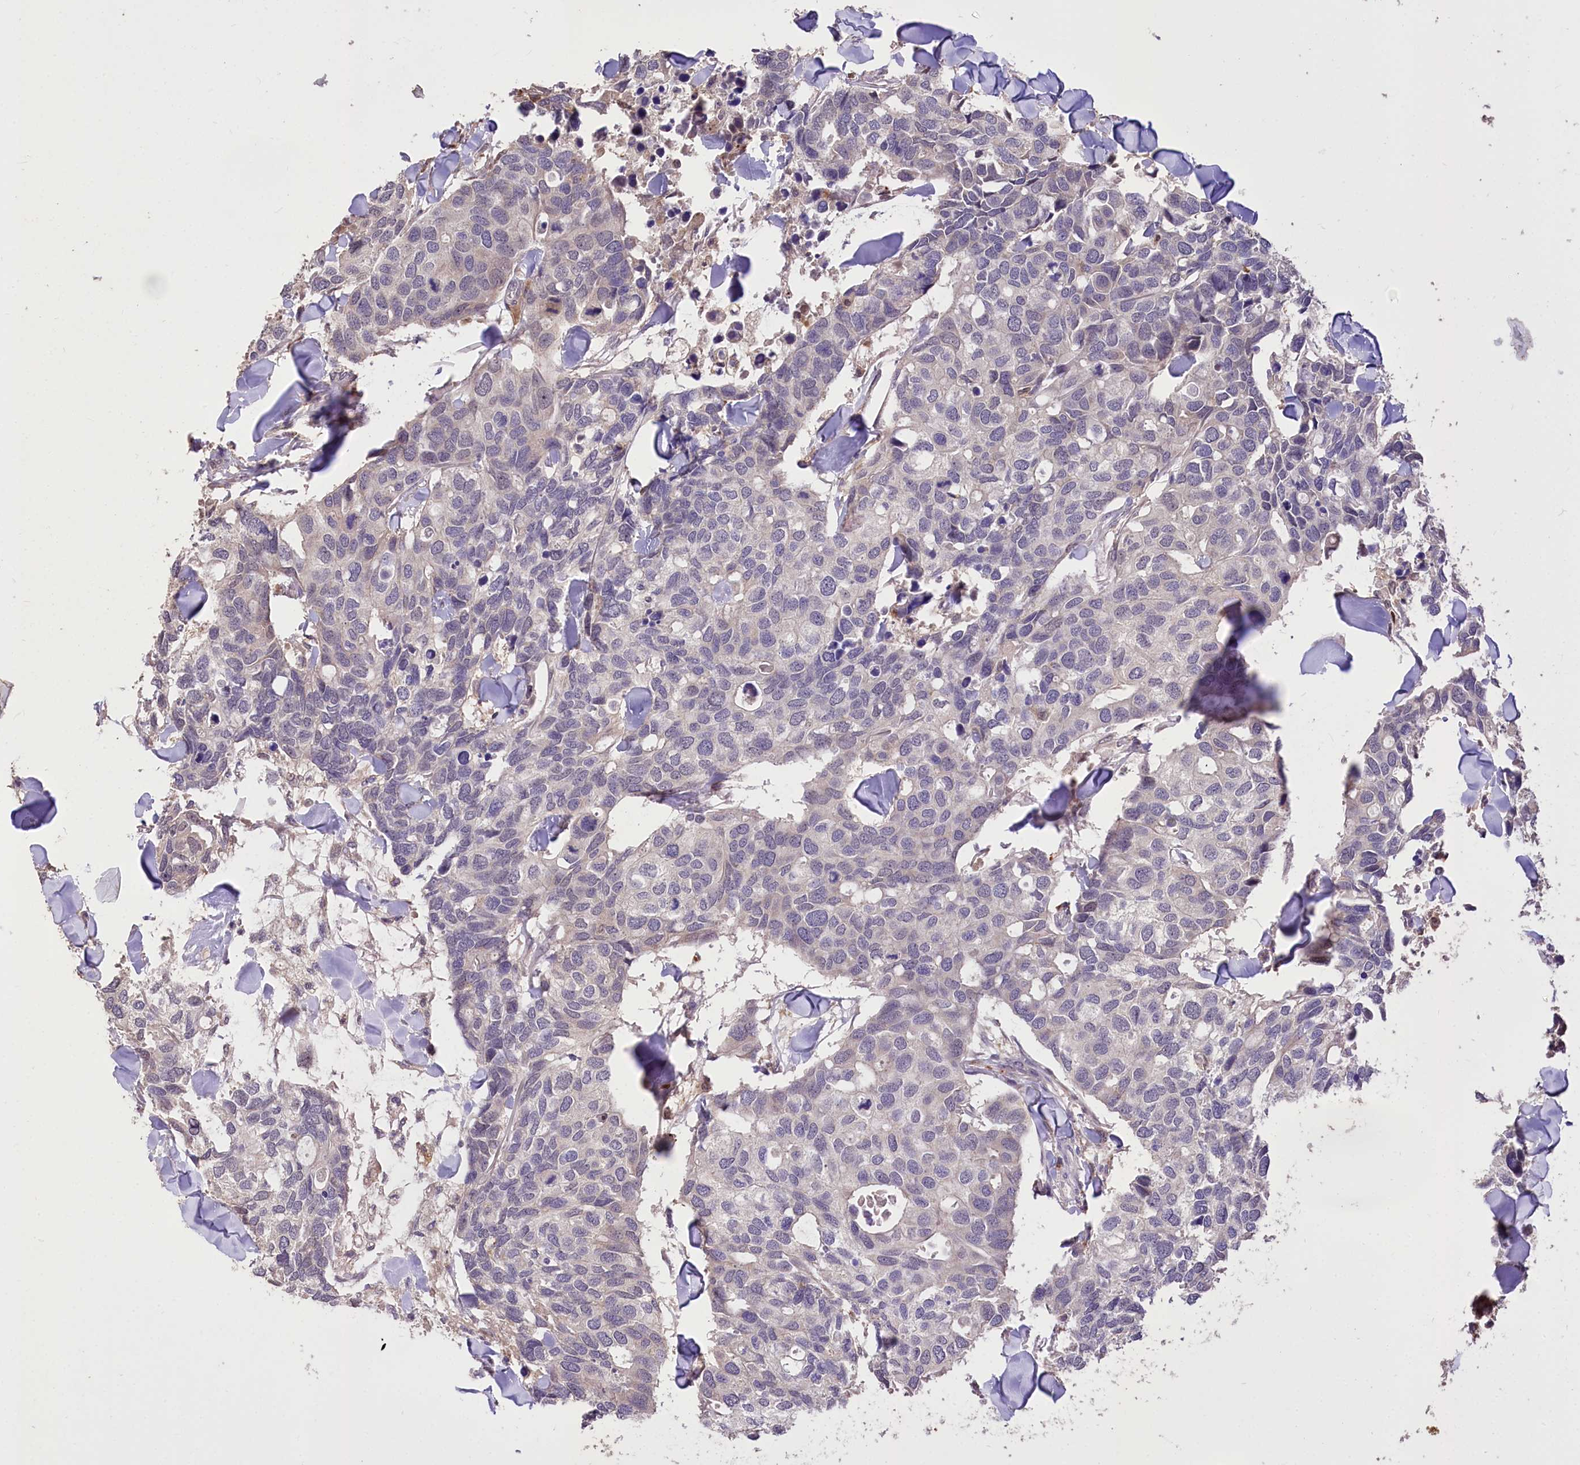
{"staining": {"intensity": "negative", "quantity": "none", "location": "none"}, "tissue": "breast cancer", "cell_type": "Tumor cells", "image_type": "cancer", "snomed": [{"axis": "morphology", "description": "Duct carcinoma"}, {"axis": "topography", "description": "Breast"}], "caption": "Breast cancer was stained to show a protein in brown. There is no significant expression in tumor cells. (DAB IHC, high magnification).", "gene": "SERGEF", "patient": {"sex": "female", "age": 83}}